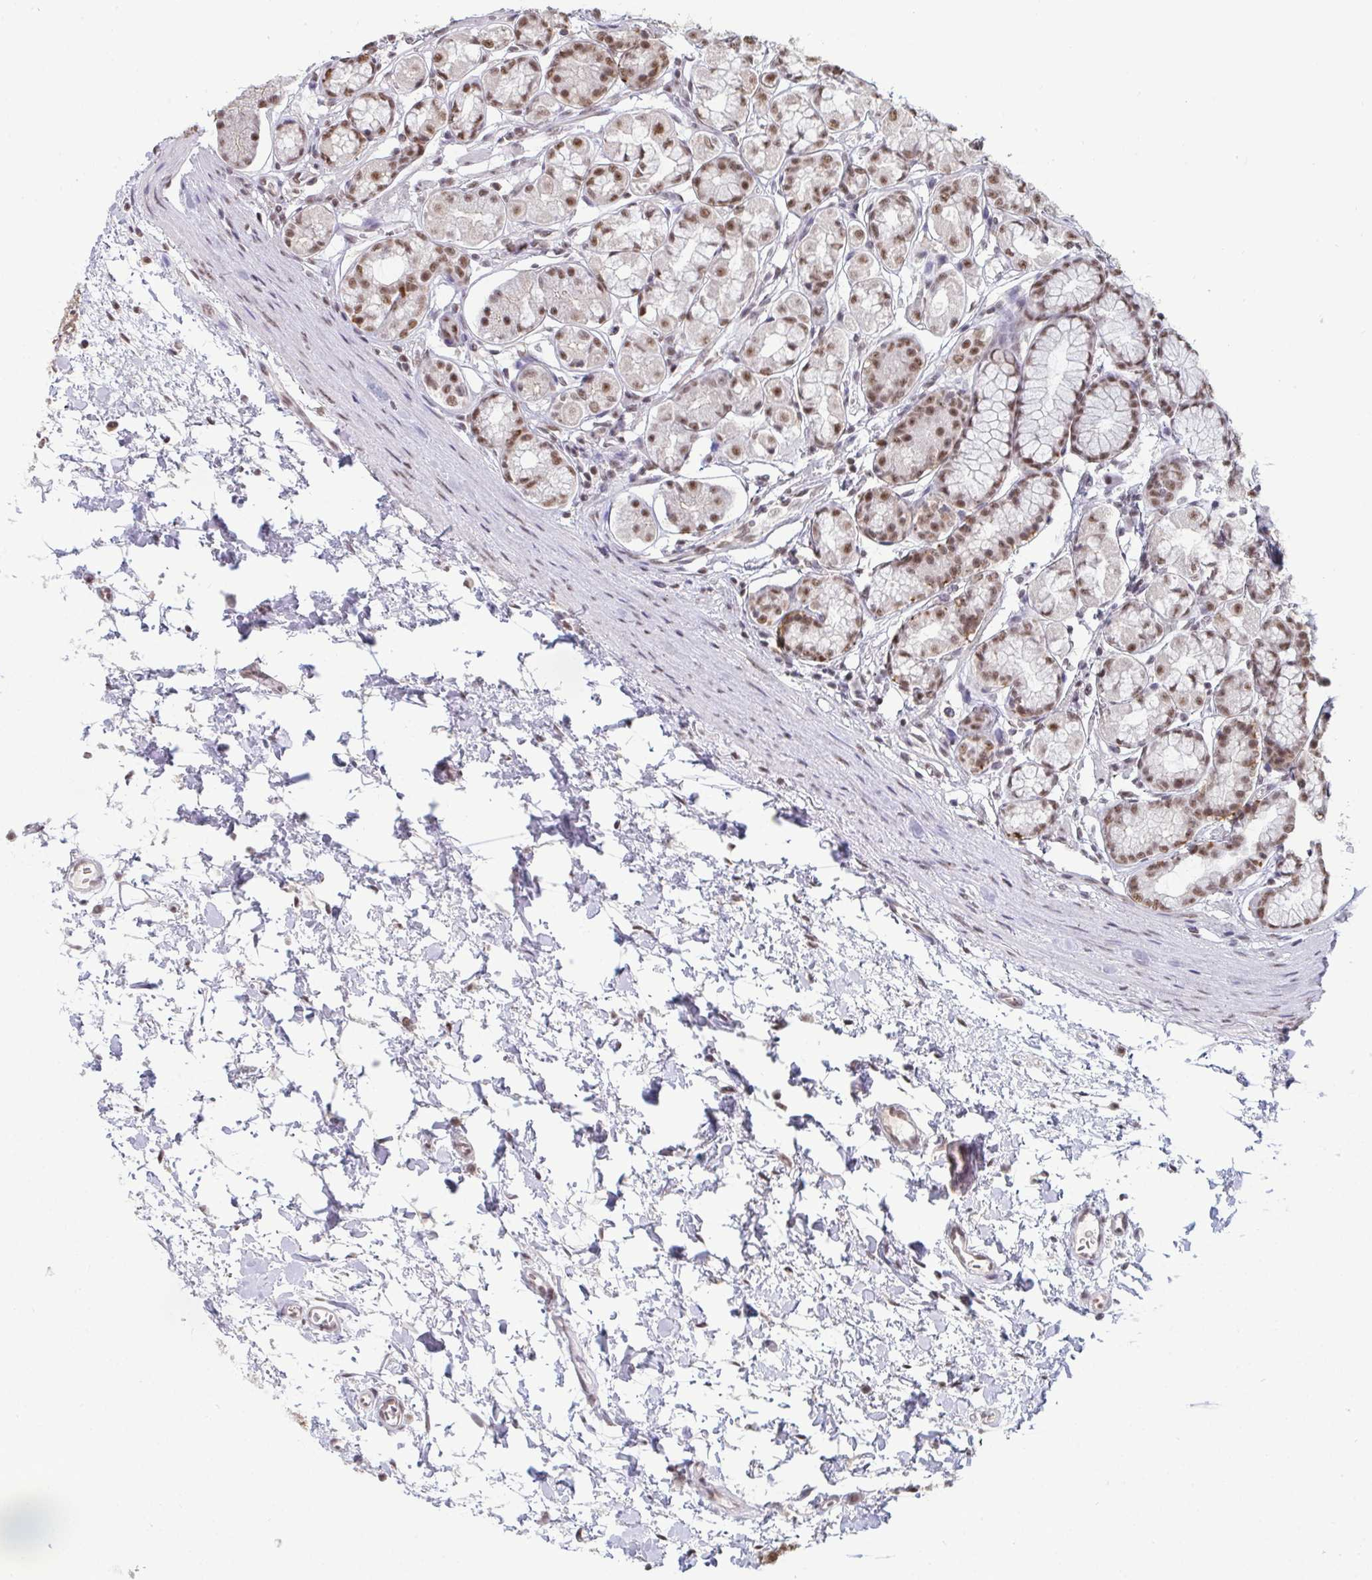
{"staining": {"intensity": "moderate", "quantity": ">75%", "location": "nuclear"}, "tissue": "stomach", "cell_type": "Glandular cells", "image_type": "normal", "snomed": [{"axis": "morphology", "description": "Normal tissue, NOS"}, {"axis": "topography", "description": "Stomach"}, {"axis": "topography", "description": "Stomach, lower"}], "caption": "A brown stain labels moderate nuclear positivity of a protein in glandular cells of unremarkable stomach. Immunohistochemistry stains the protein in brown and the nuclei are stained blue.", "gene": "PUF60", "patient": {"sex": "male", "age": 76}}